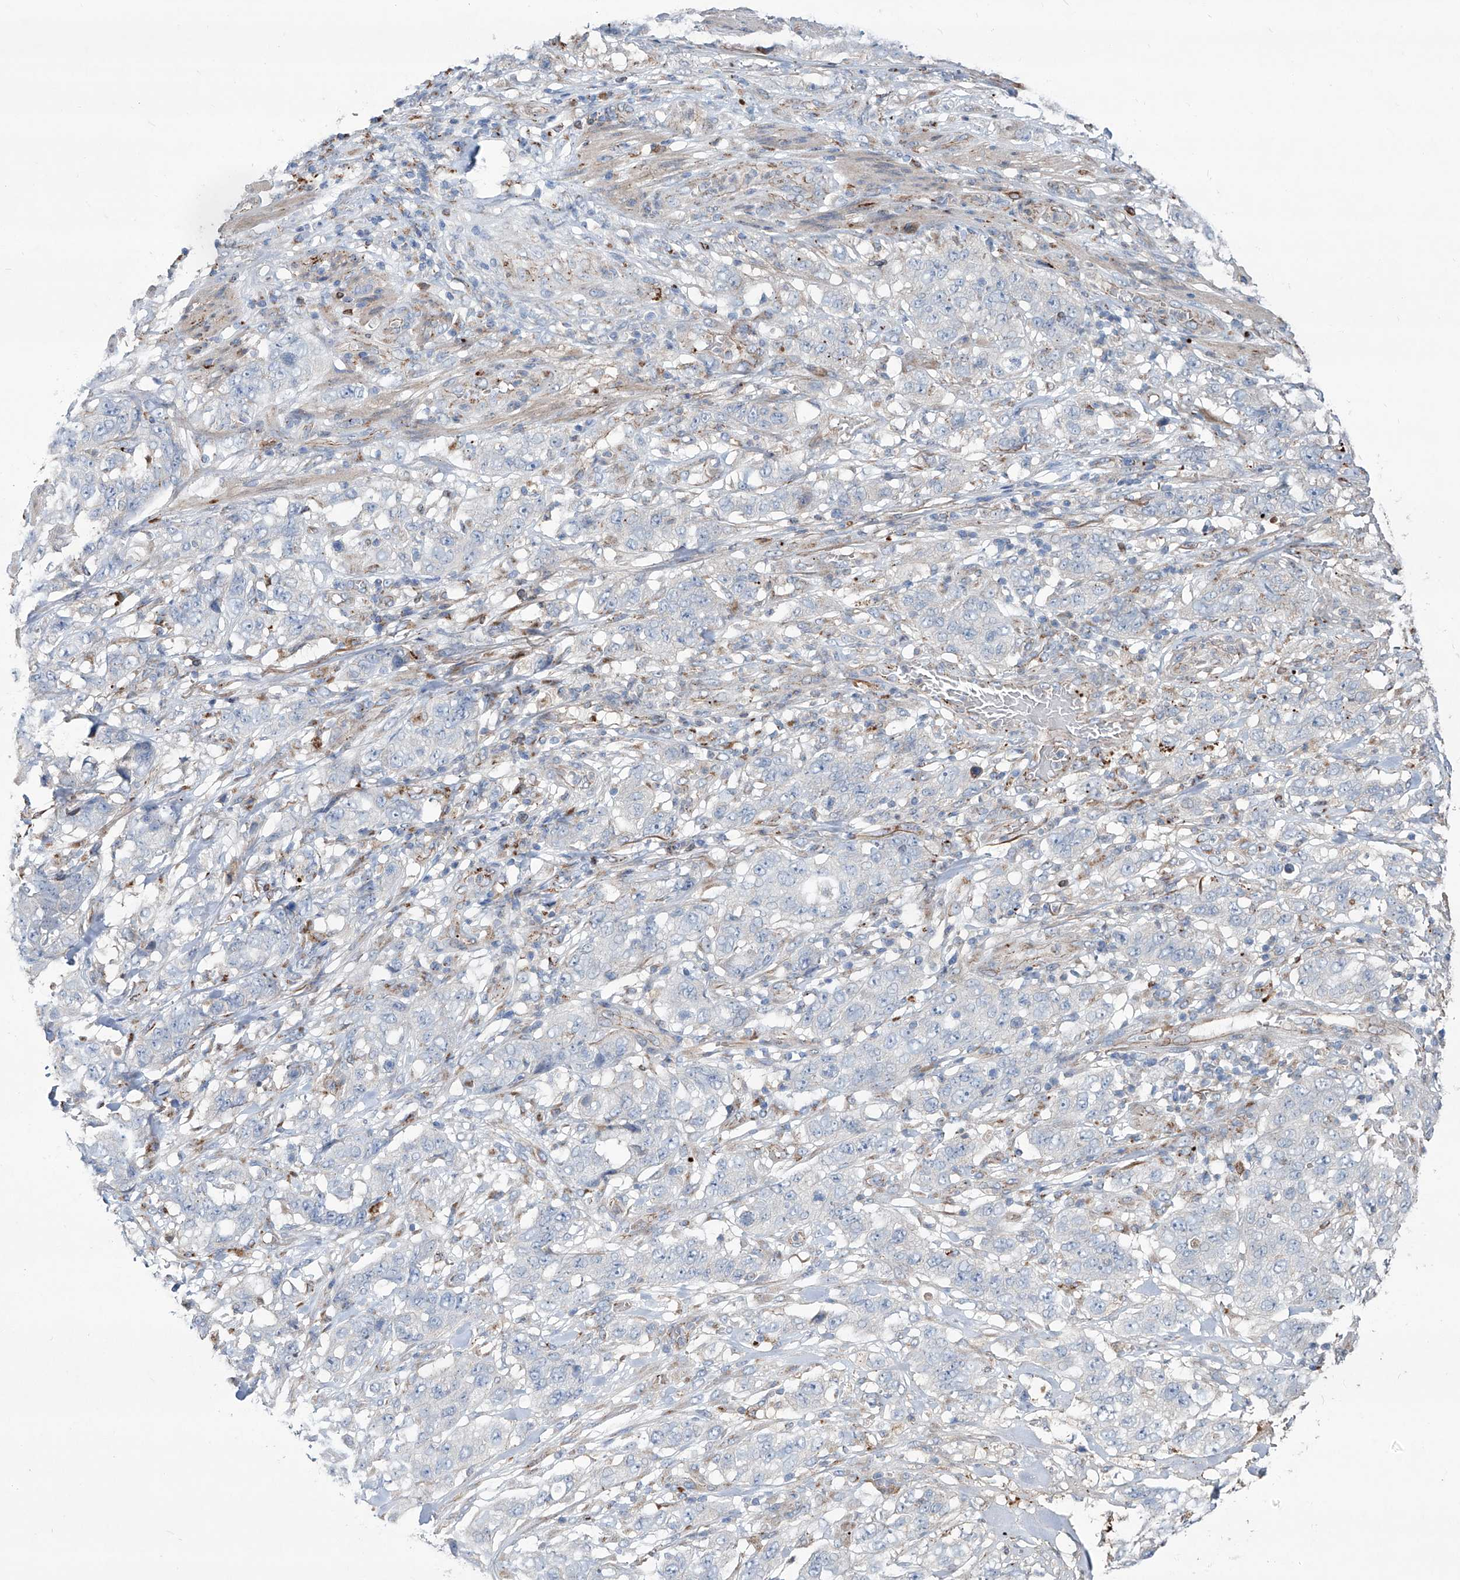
{"staining": {"intensity": "negative", "quantity": "none", "location": "none"}, "tissue": "stomach cancer", "cell_type": "Tumor cells", "image_type": "cancer", "snomed": [{"axis": "morphology", "description": "Adenocarcinoma, NOS"}, {"axis": "topography", "description": "Stomach"}], "caption": "This is a histopathology image of immunohistochemistry (IHC) staining of stomach cancer (adenocarcinoma), which shows no expression in tumor cells.", "gene": "CDH5", "patient": {"sex": "male", "age": 48}}